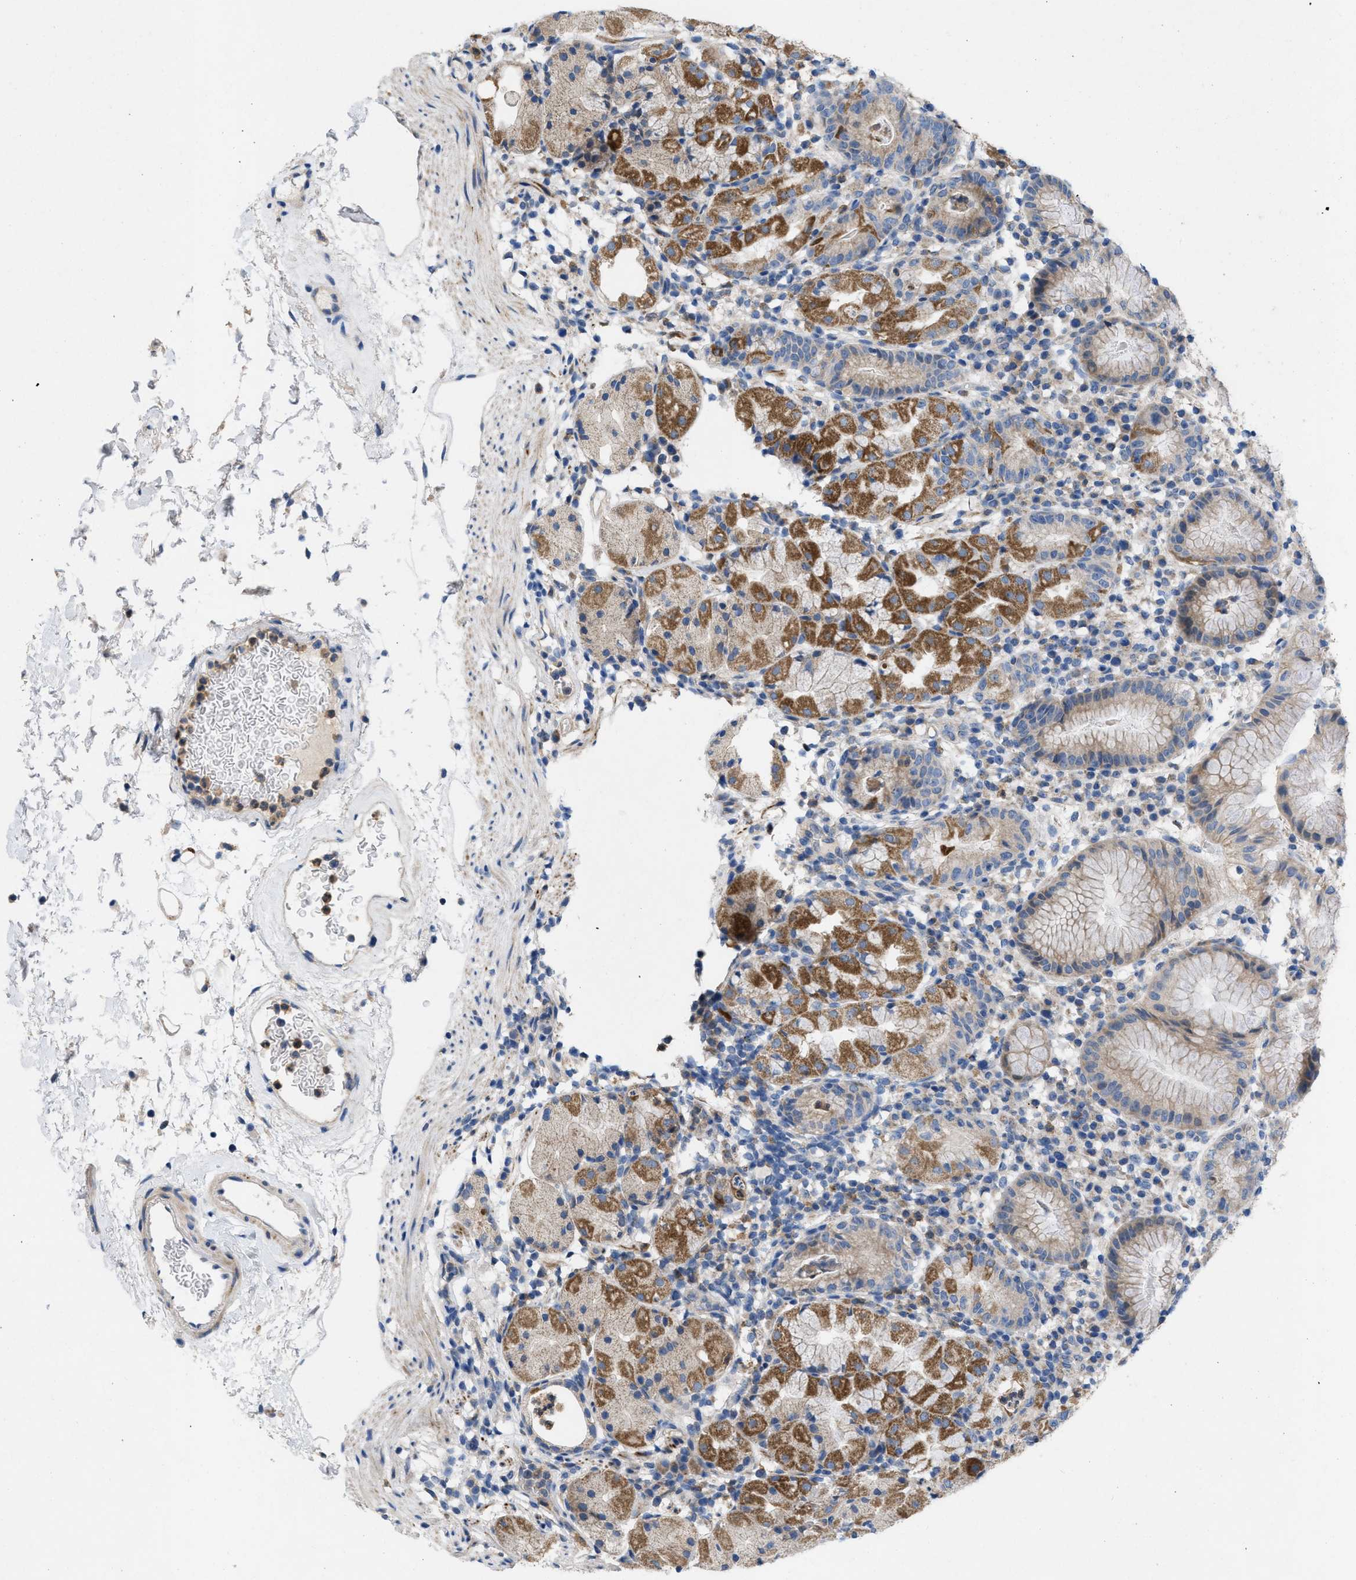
{"staining": {"intensity": "moderate", "quantity": ">75%", "location": "cytoplasmic/membranous"}, "tissue": "stomach", "cell_type": "Glandular cells", "image_type": "normal", "snomed": [{"axis": "morphology", "description": "Normal tissue, NOS"}, {"axis": "topography", "description": "Stomach"}, {"axis": "topography", "description": "Stomach, lower"}], "caption": "Immunohistochemistry staining of normal stomach, which displays medium levels of moderate cytoplasmic/membranous expression in approximately >75% of glandular cells indicating moderate cytoplasmic/membranous protein positivity. The staining was performed using DAB (brown) for protein detection and nuclei were counterstained in hematoxylin (blue).", "gene": "PLPPR5", "patient": {"sex": "female", "age": 75}}